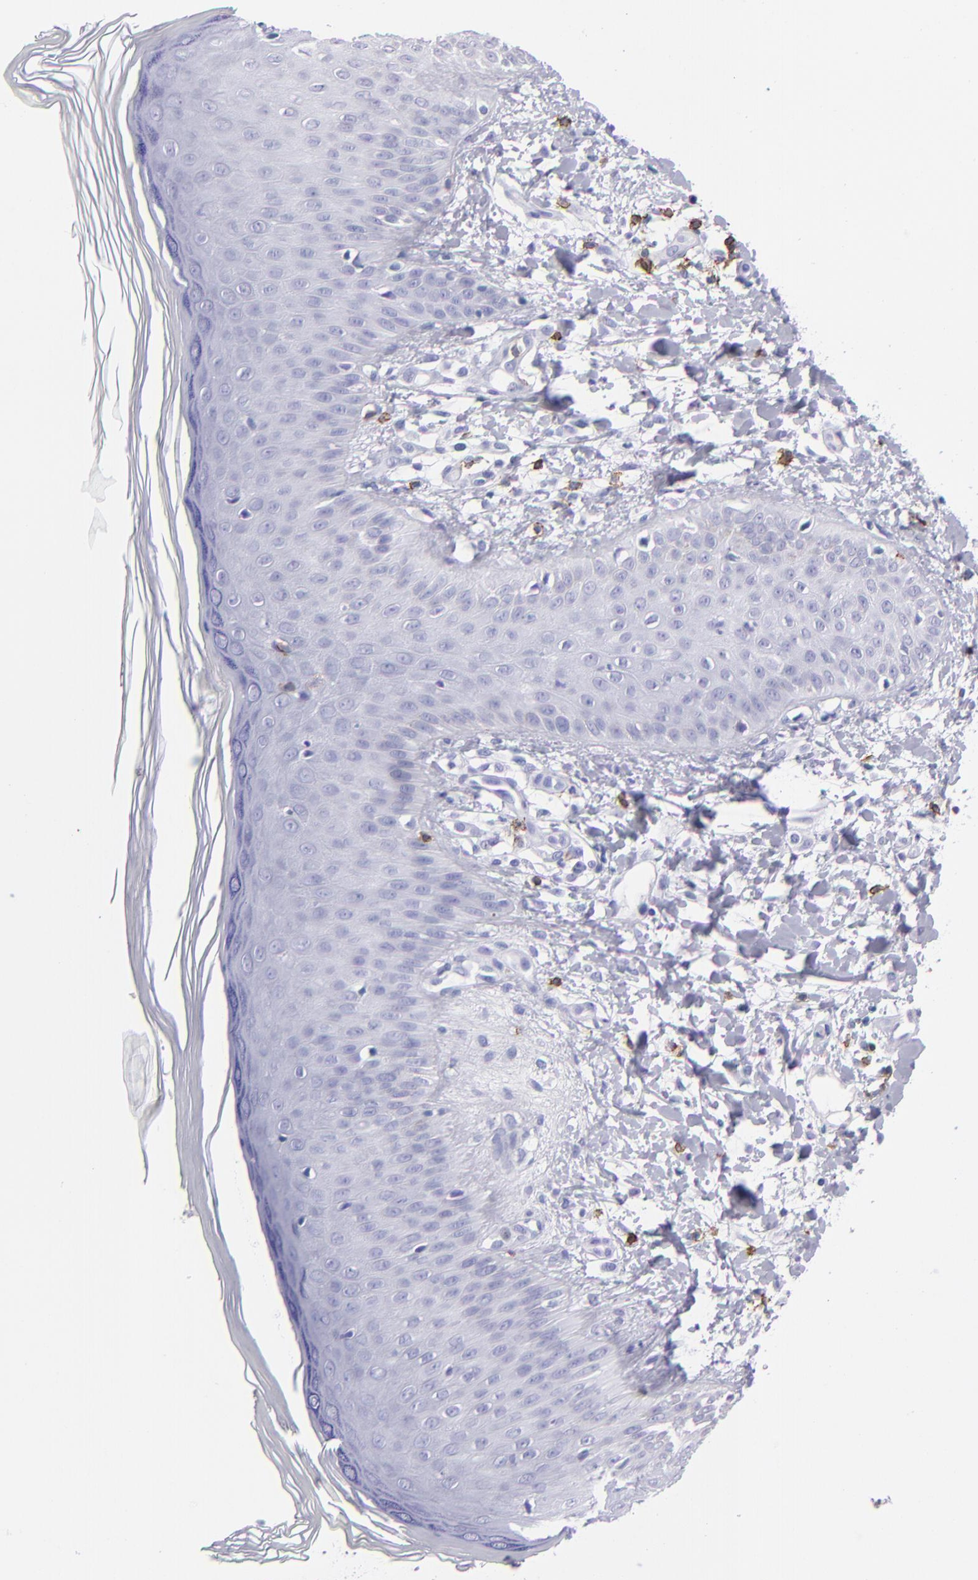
{"staining": {"intensity": "moderate", "quantity": "<25%", "location": "cytoplasmic/membranous"}, "tissue": "skin", "cell_type": "Epidermal cells", "image_type": "normal", "snomed": [{"axis": "morphology", "description": "Normal tissue, NOS"}, {"axis": "morphology", "description": "Inflammation, NOS"}, {"axis": "topography", "description": "Soft tissue"}, {"axis": "topography", "description": "Anal"}], "caption": "Brown immunohistochemical staining in normal human skin demonstrates moderate cytoplasmic/membranous staining in approximately <25% of epidermal cells.", "gene": "CD6", "patient": {"sex": "female", "age": 15}}